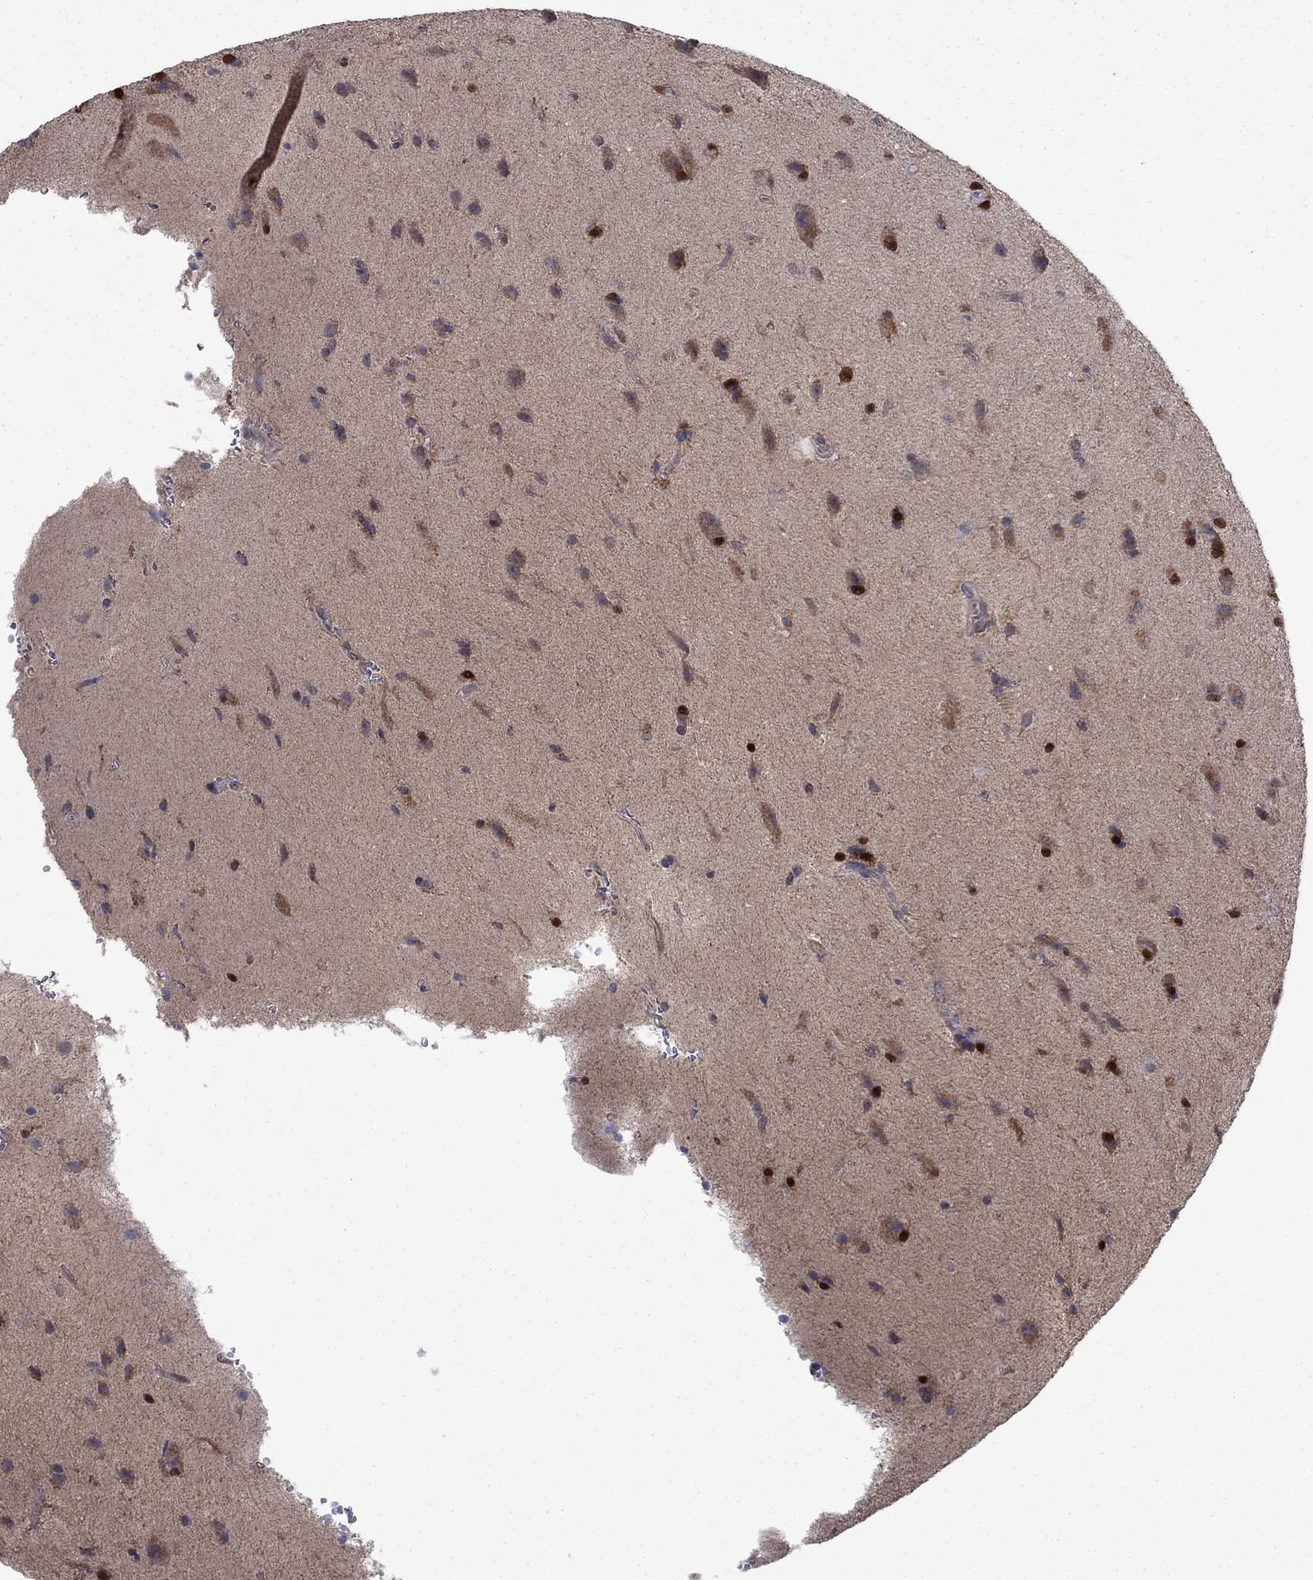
{"staining": {"intensity": "strong", "quantity": "25%-75%", "location": "cytoplasmic/membranous,nuclear"}, "tissue": "glioma", "cell_type": "Tumor cells", "image_type": "cancer", "snomed": [{"axis": "morphology", "description": "Glioma, malignant, Low grade"}, {"axis": "topography", "description": "Brain"}], "caption": "Human glioma stained with a brown dye shows strong cytoplasmic/membranous and nuclear positive positivity in approximately 25%-75% of tumor cells.", "gene": "GRHPR", "patient": {"sex": "male", "age": 58}}